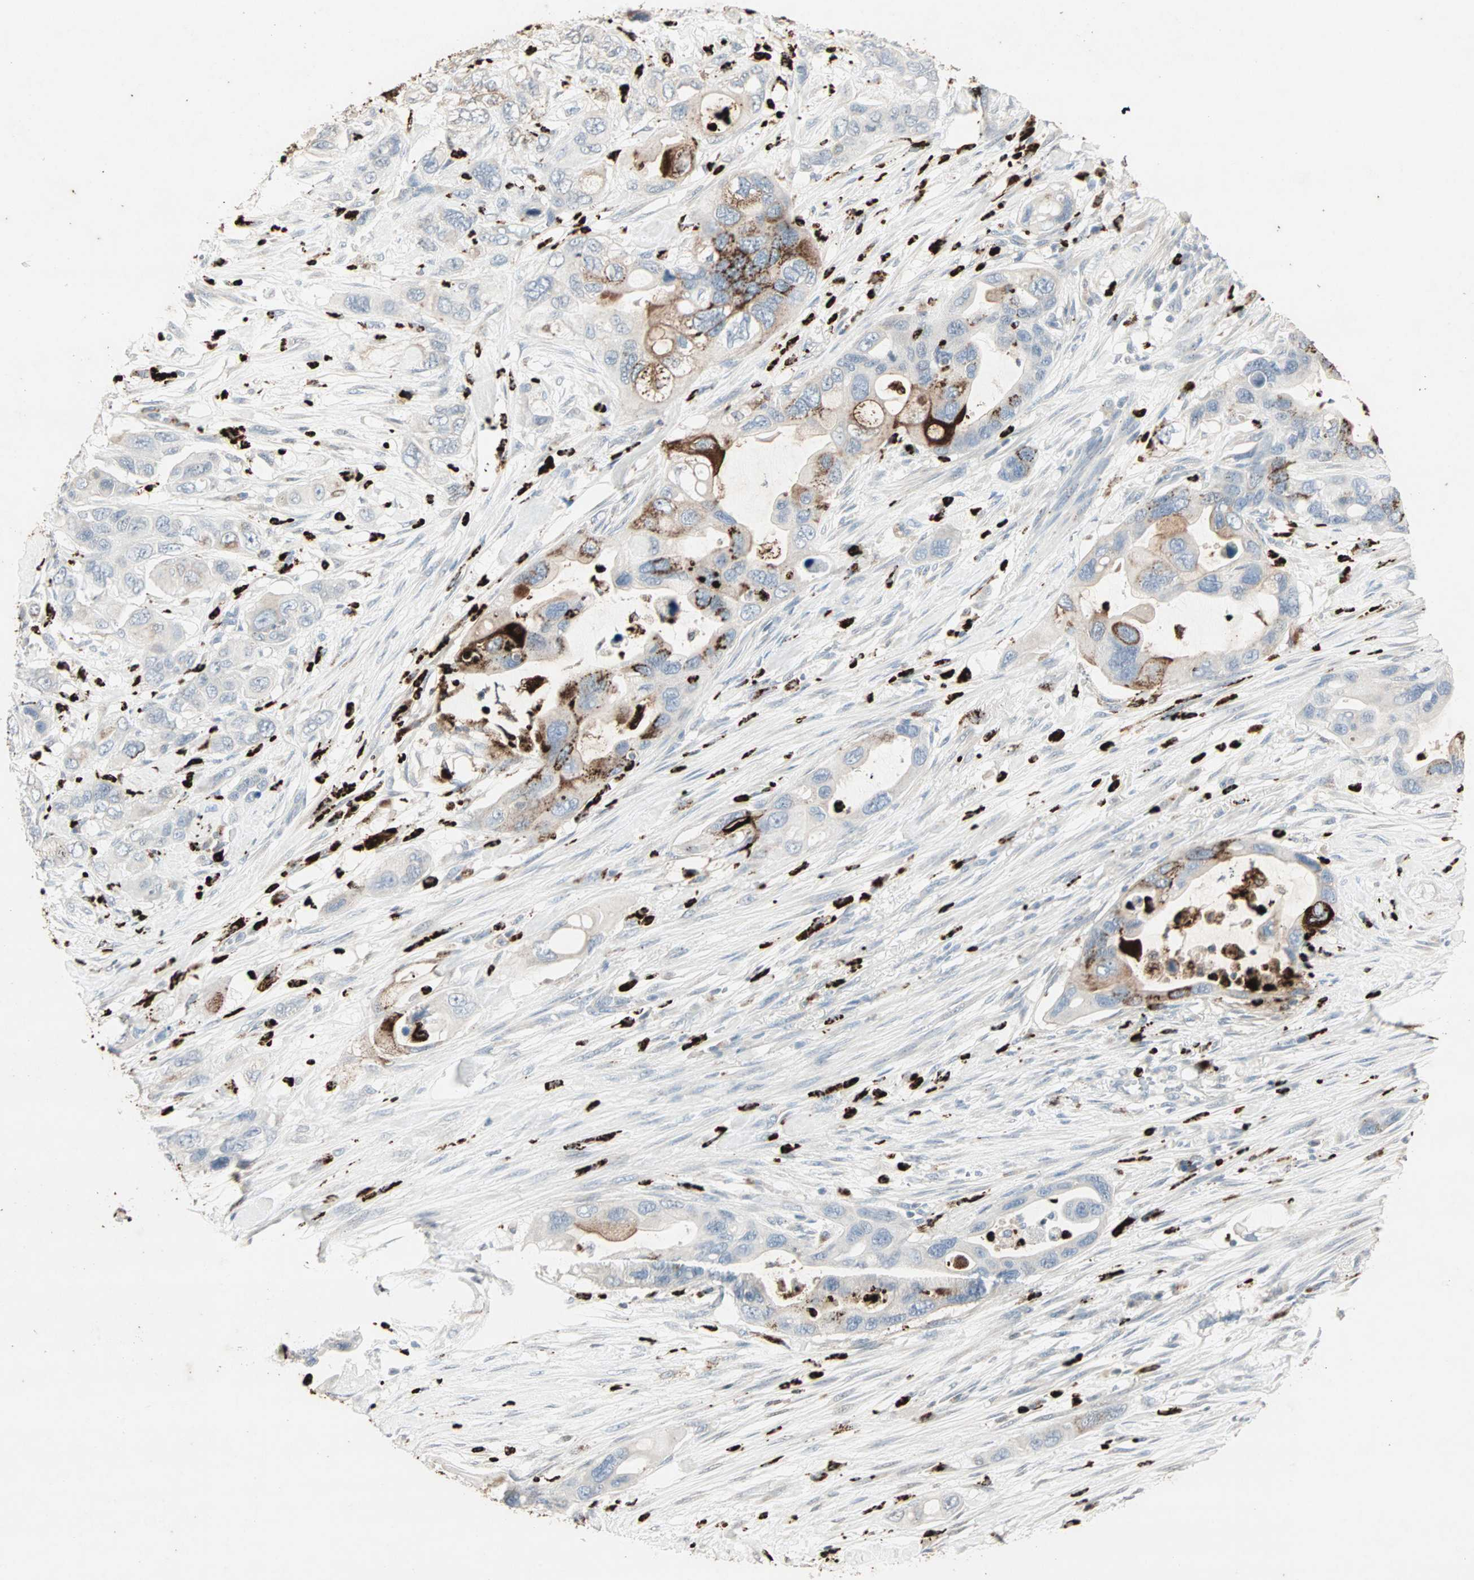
{"staining": {"intensity": "strong", "quantity": "25%-75%", "location": "cytoplasmic/membranous"}, "tissue": "pancreatic cancer", "cell_type": "Tumor cells", "image_type": "cancer", "snomed": [{"axis": "morphology", "description": "Adenocarcinoma, NOS"}, {"axis": "topography", "description": "Pancreas"}], "caption": "Brown immunohistochemical staining in pancreatic cancer demonstrates strong cytoplasmic/membranous positivity in approximately 25%-75% of tumor cells.", "gene": "CEACAM6", "patient": {"sex": "female", "age": 71}}